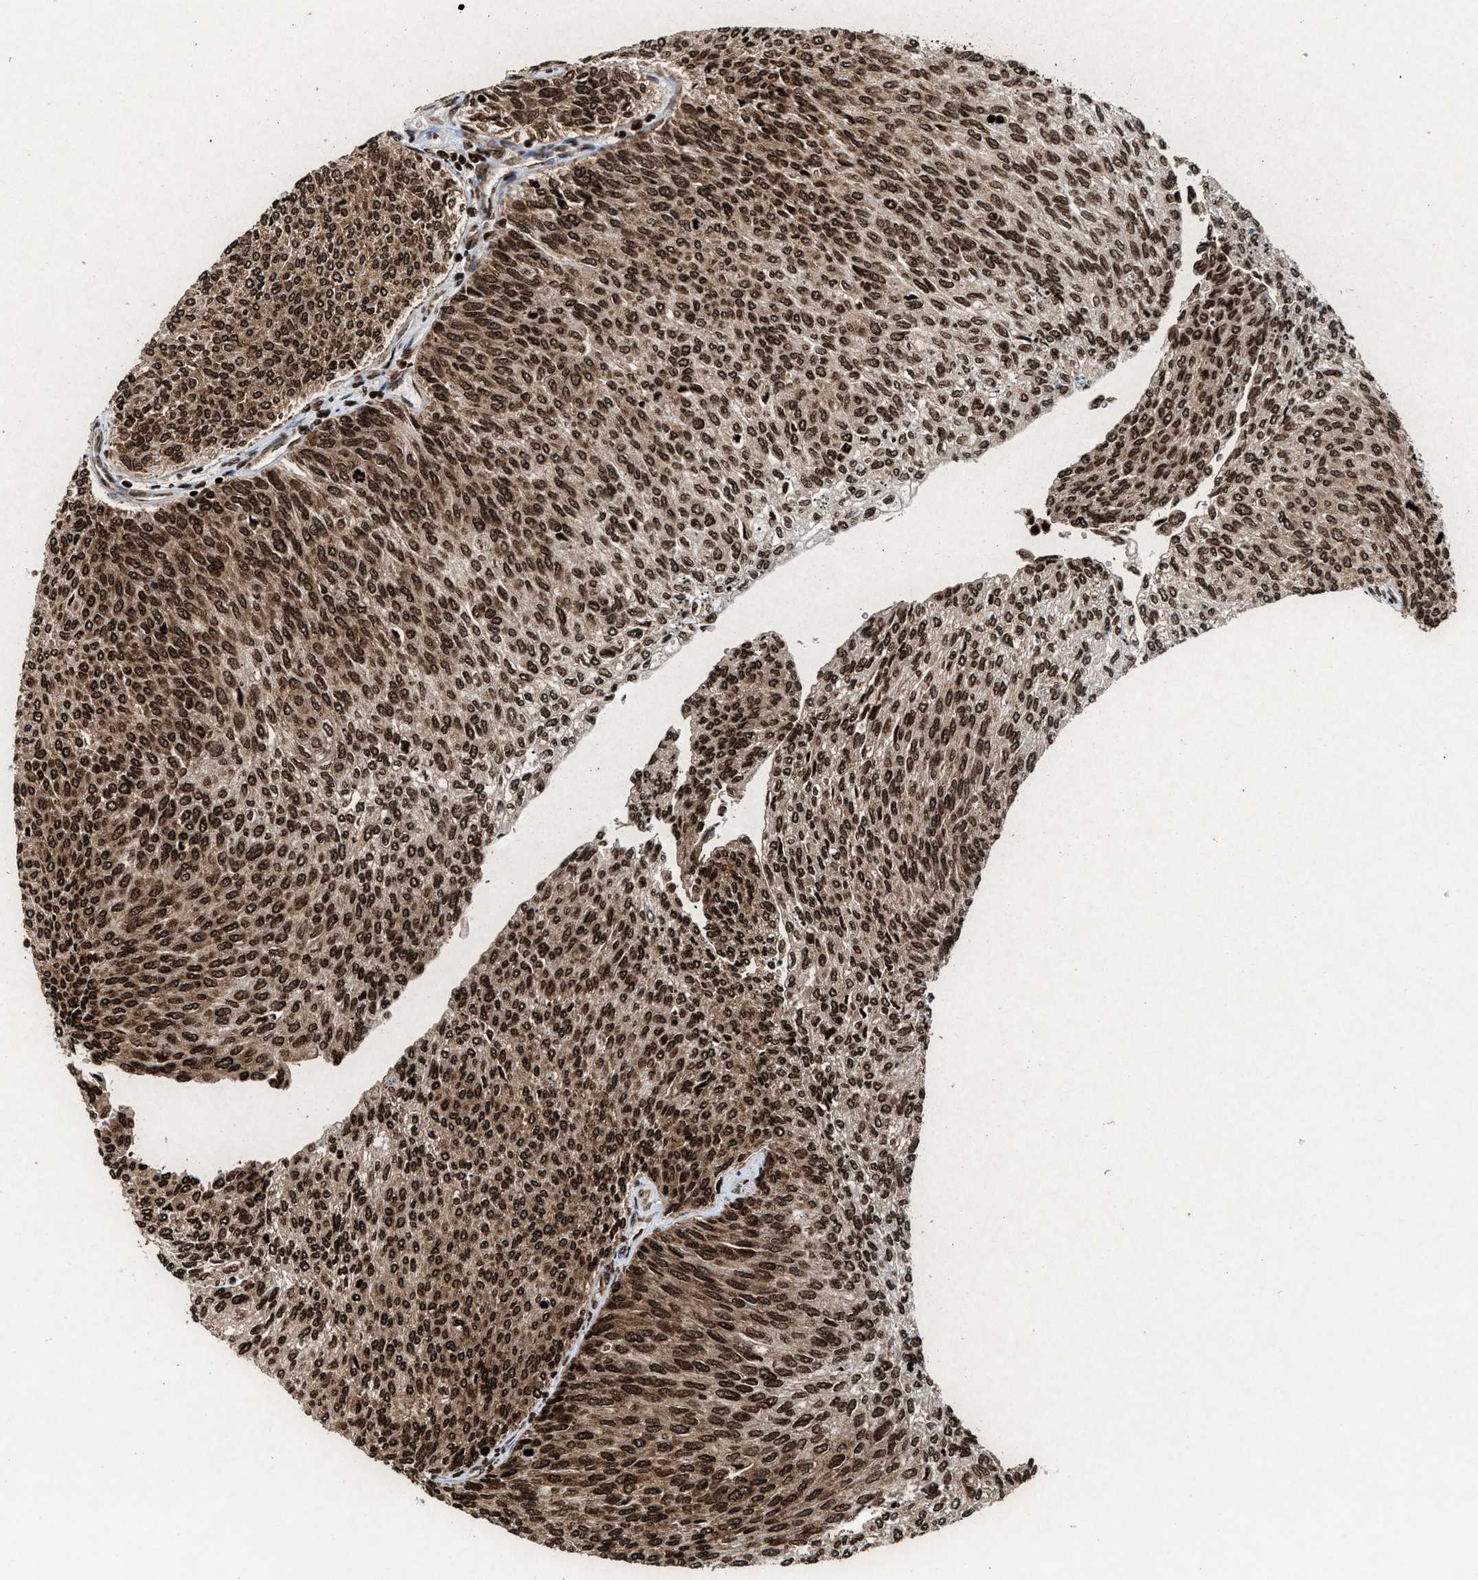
{"staining": {"intensity": "strong", "quantity": ">75%", "location": "cytoplasmic/membranous,nuclear"}, "tissue": "urothelial cancer", "cell_type": "Tumor cells", "image_type": "cancer", "snomed": [{"axis": "morphology", "description": "Urothelial carcinoma, Low grade"}, {"axis": "topography", "description": "Urinary bladder"}], "caption": "Urothelial cancer was stained to show a protein in brown. There is high levels of strong cytoplasmic/membranous and nuclear positivity in approximately >75% of tumor cells.", "gene": "ALYREF", "patient": {"sex": "female", "age": 79}}